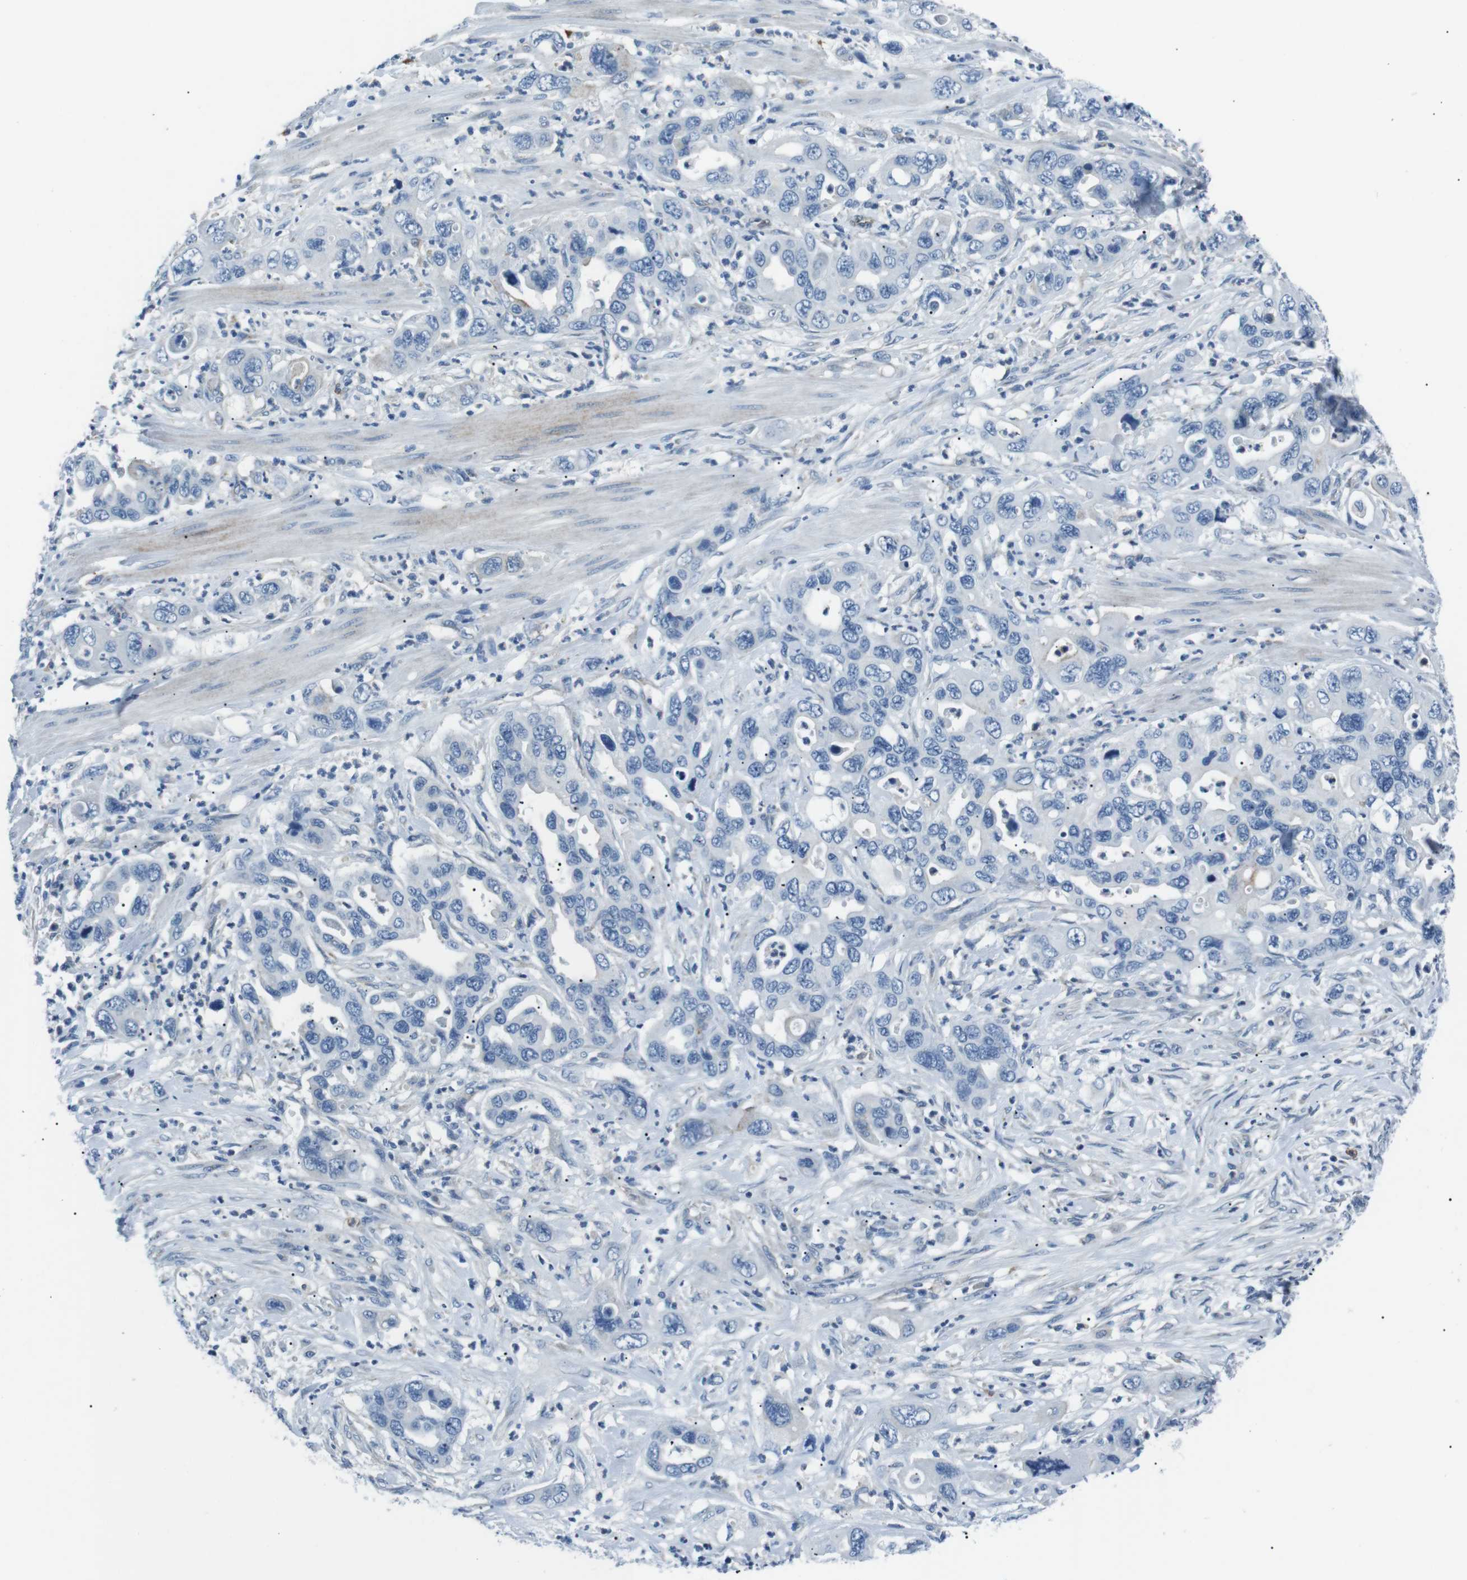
{"staining": {"intensity": "negative", "quantity": "none", "location": "none"}, "tissue": "pancreatic cancer", "cell_type": "Tumor cells", "image_type": "cancer", "snomed": [{"axis": "morphology", "description": "Adenocarcinoma, NOS"}, {"axis": "topography", "description": "Pancreas"}], "caption": "Micrograph shows no protein expression in tumor cells of pancreatic adenocarcinoma tissue.", "gene": "CSF2RA", "patient": {"sex": "female", "age": 71}}